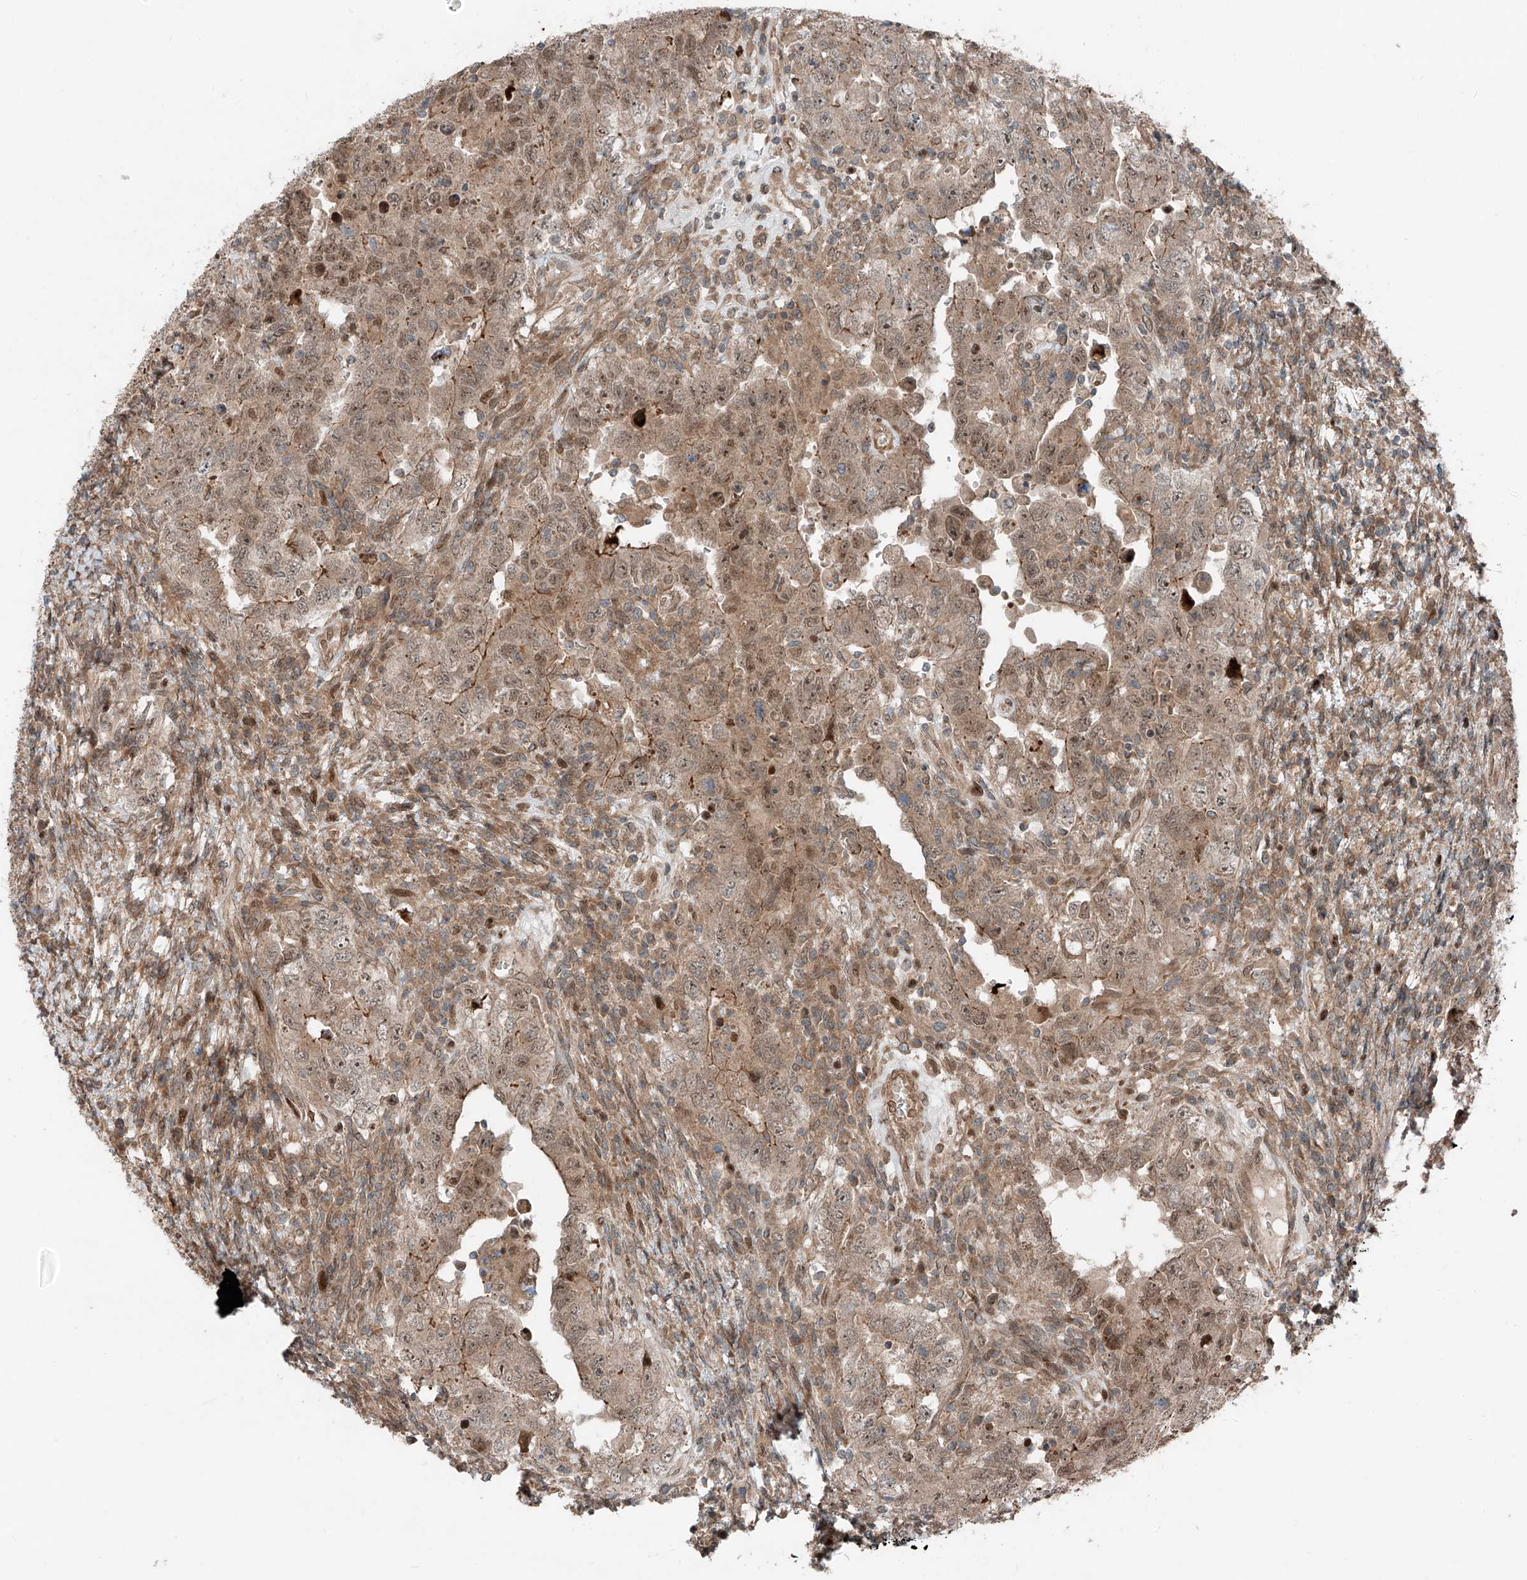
{"staining": {"intensity": "moderate", "quantity": ">75%", "location": "cytoplasmic/membranous,nuclear"}, "tissue": "testis cancer", "cell_type": "Tumor cells", "image_type": "cancer", "snomed": [{"axis": "morphology", "description": "Carcinoma, Embryonal, NOS"}, {"axis": "topography", "description": "Testis"}], "caption": "Immunohistochemical staining of embryonal carcinoma (testis) shows medium levels of moderate cytoplasmic/membranous and nuclear protein positivity in about >75% of tumor cells.", "gene": "CEP162", "patient": {"sex": "male", "age": 26}}